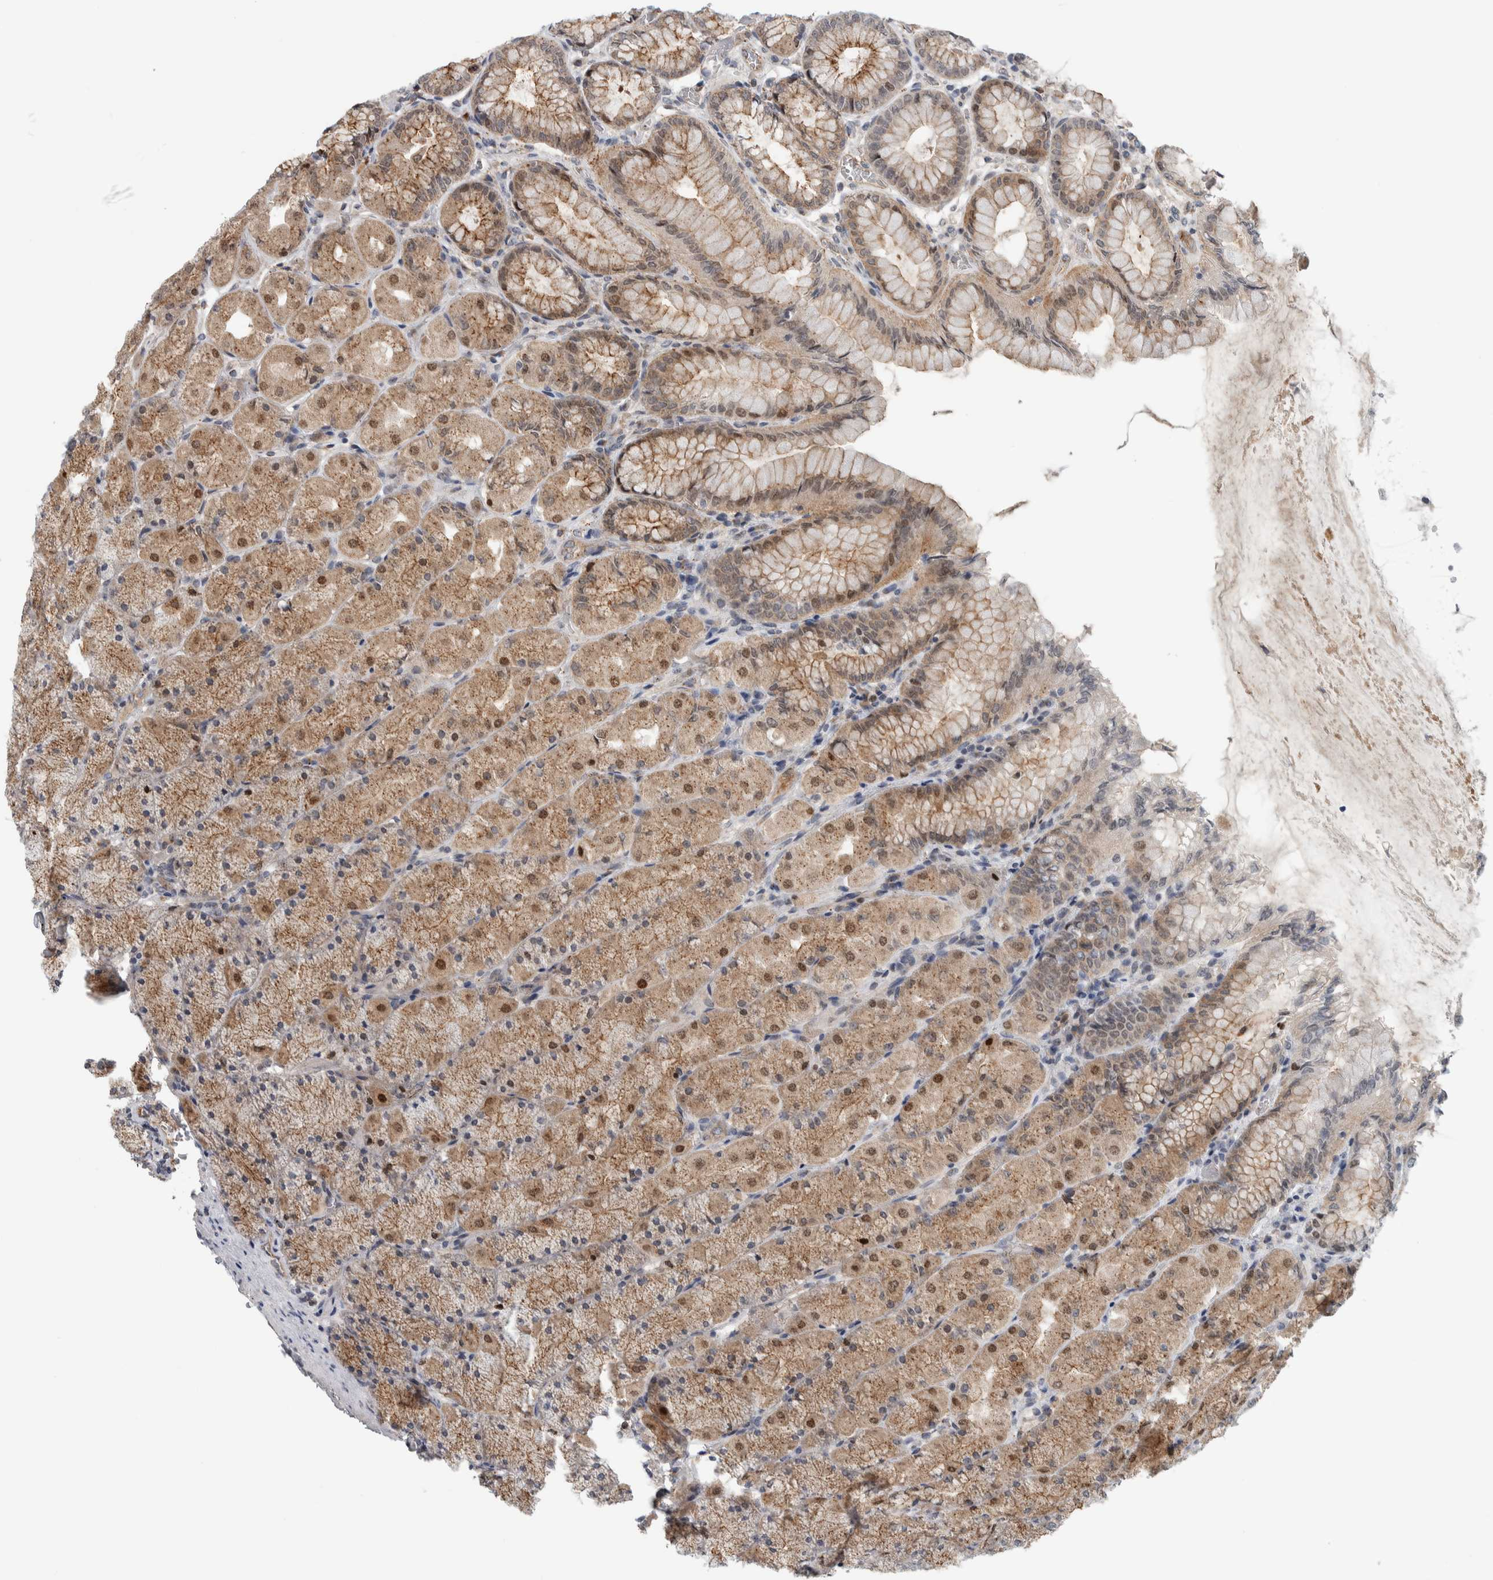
{"staining": {"intensity": "moderate", "quantity": ">75%", "location": "cytoplasmic/membranous,nuclear"}, "tissue": "stomach", "cell_type": "Glandular cells", "image_type": "normal", "snomed": [{"axis": "morphology", "description": "Normal tissue, NOS"}, {"axis": "topography", "description": "Stomach, upper"}], "caption": "This micrograph displays IHC staining of normal human stomach, with medium moderate cytoplasmic/membranous,nuclear positivity in about >75% of glandular cells.", "gene": "MSL1", "patient": {"sex": "female", "age": 56}}